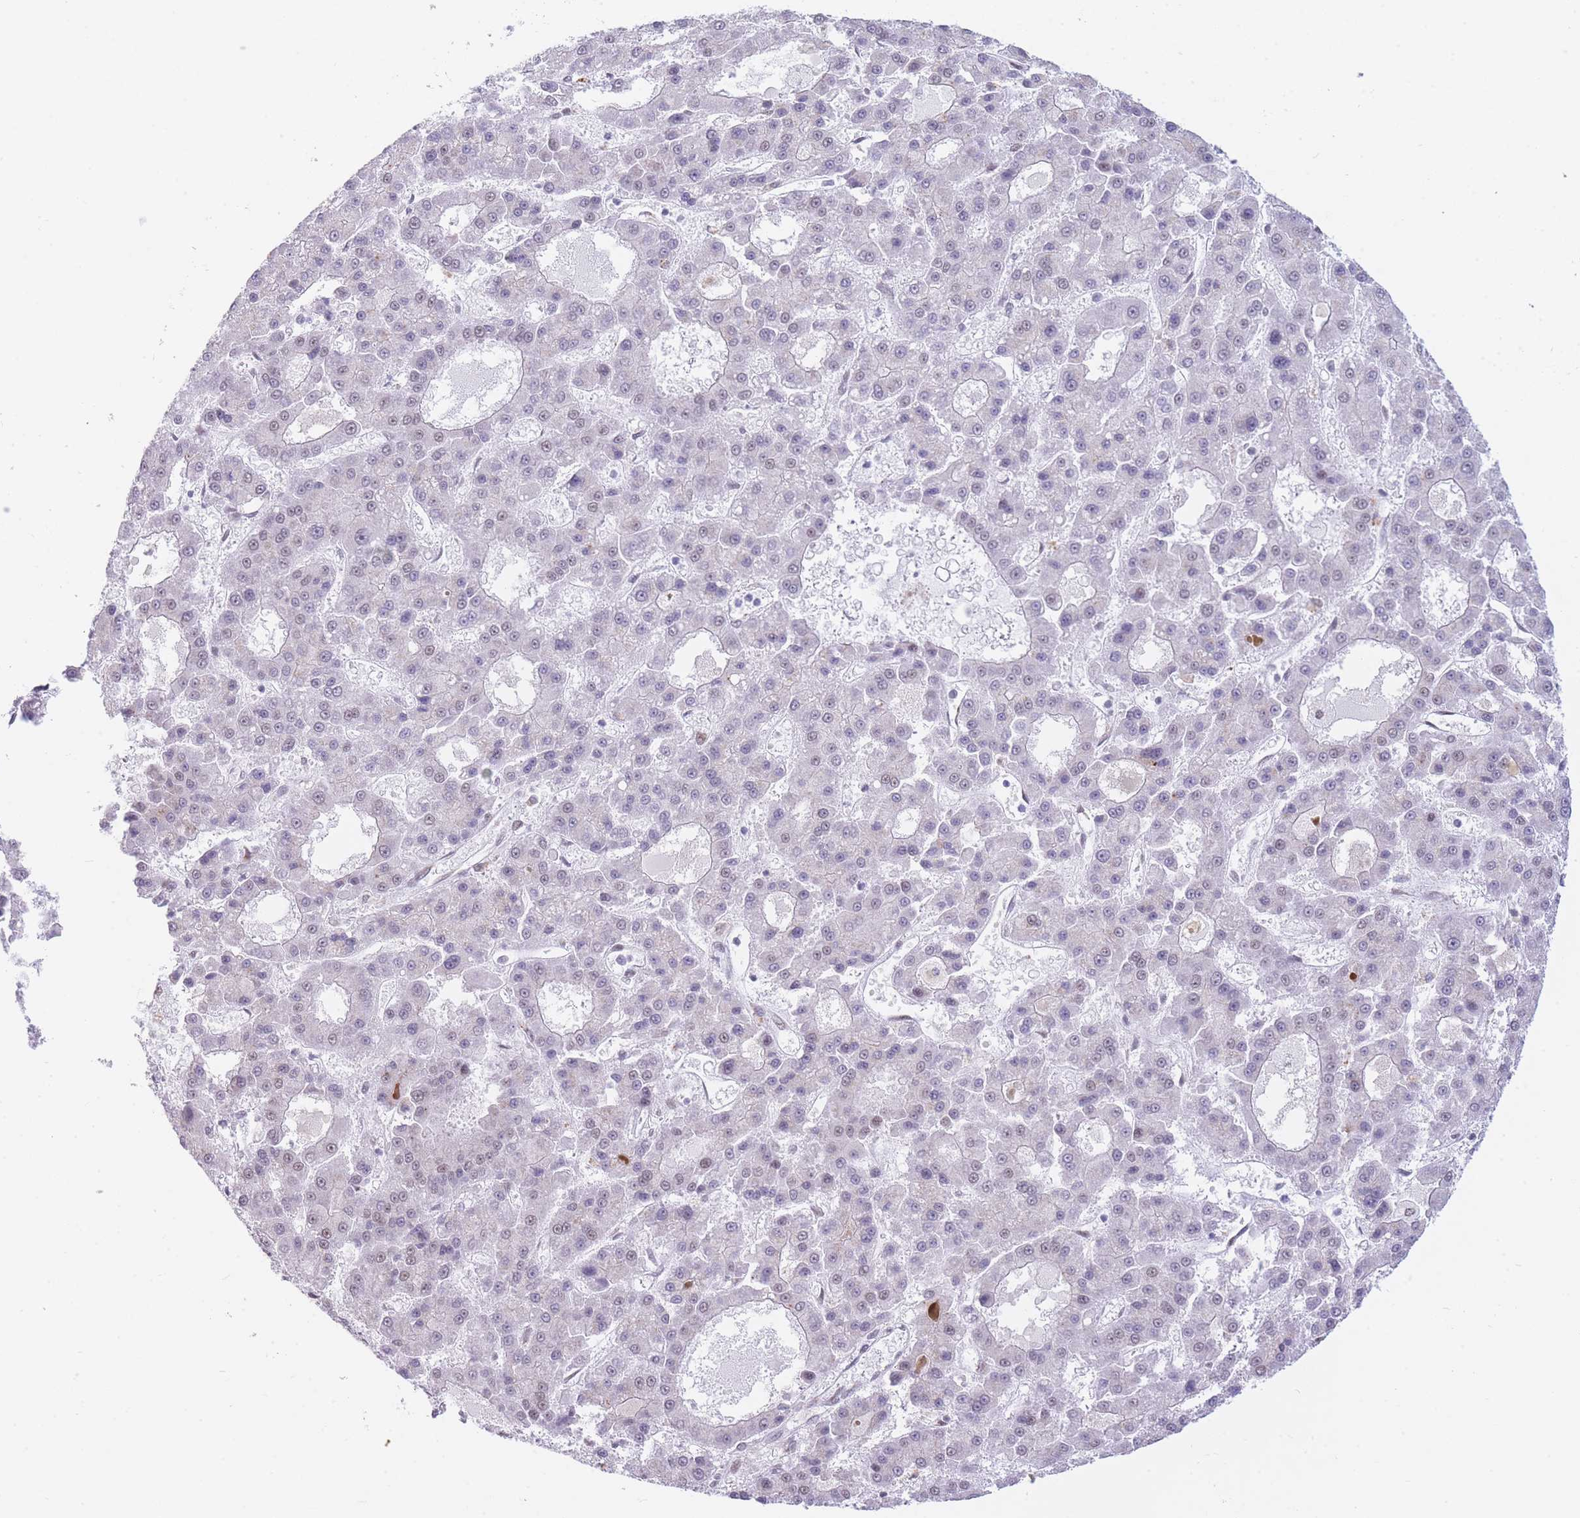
{"staining": {"intensity": "negative", "quantity": "none", "location": "none"}, "tissue": "liver cancer", "cell_type": "Tumor cells", "image_type": "cancer", "snomed": [{"axis": "morphology", "description": "Carcinoma, Hepatocellular, NOS"}, {"axis": "topography", "description": "Liver"}], "caption": "The immunohistochemistry image has no significant staining in tumor cells of liver cancer tissue.", "gene": "INO80C", "patient": {"sex": "male", "age": 70}}